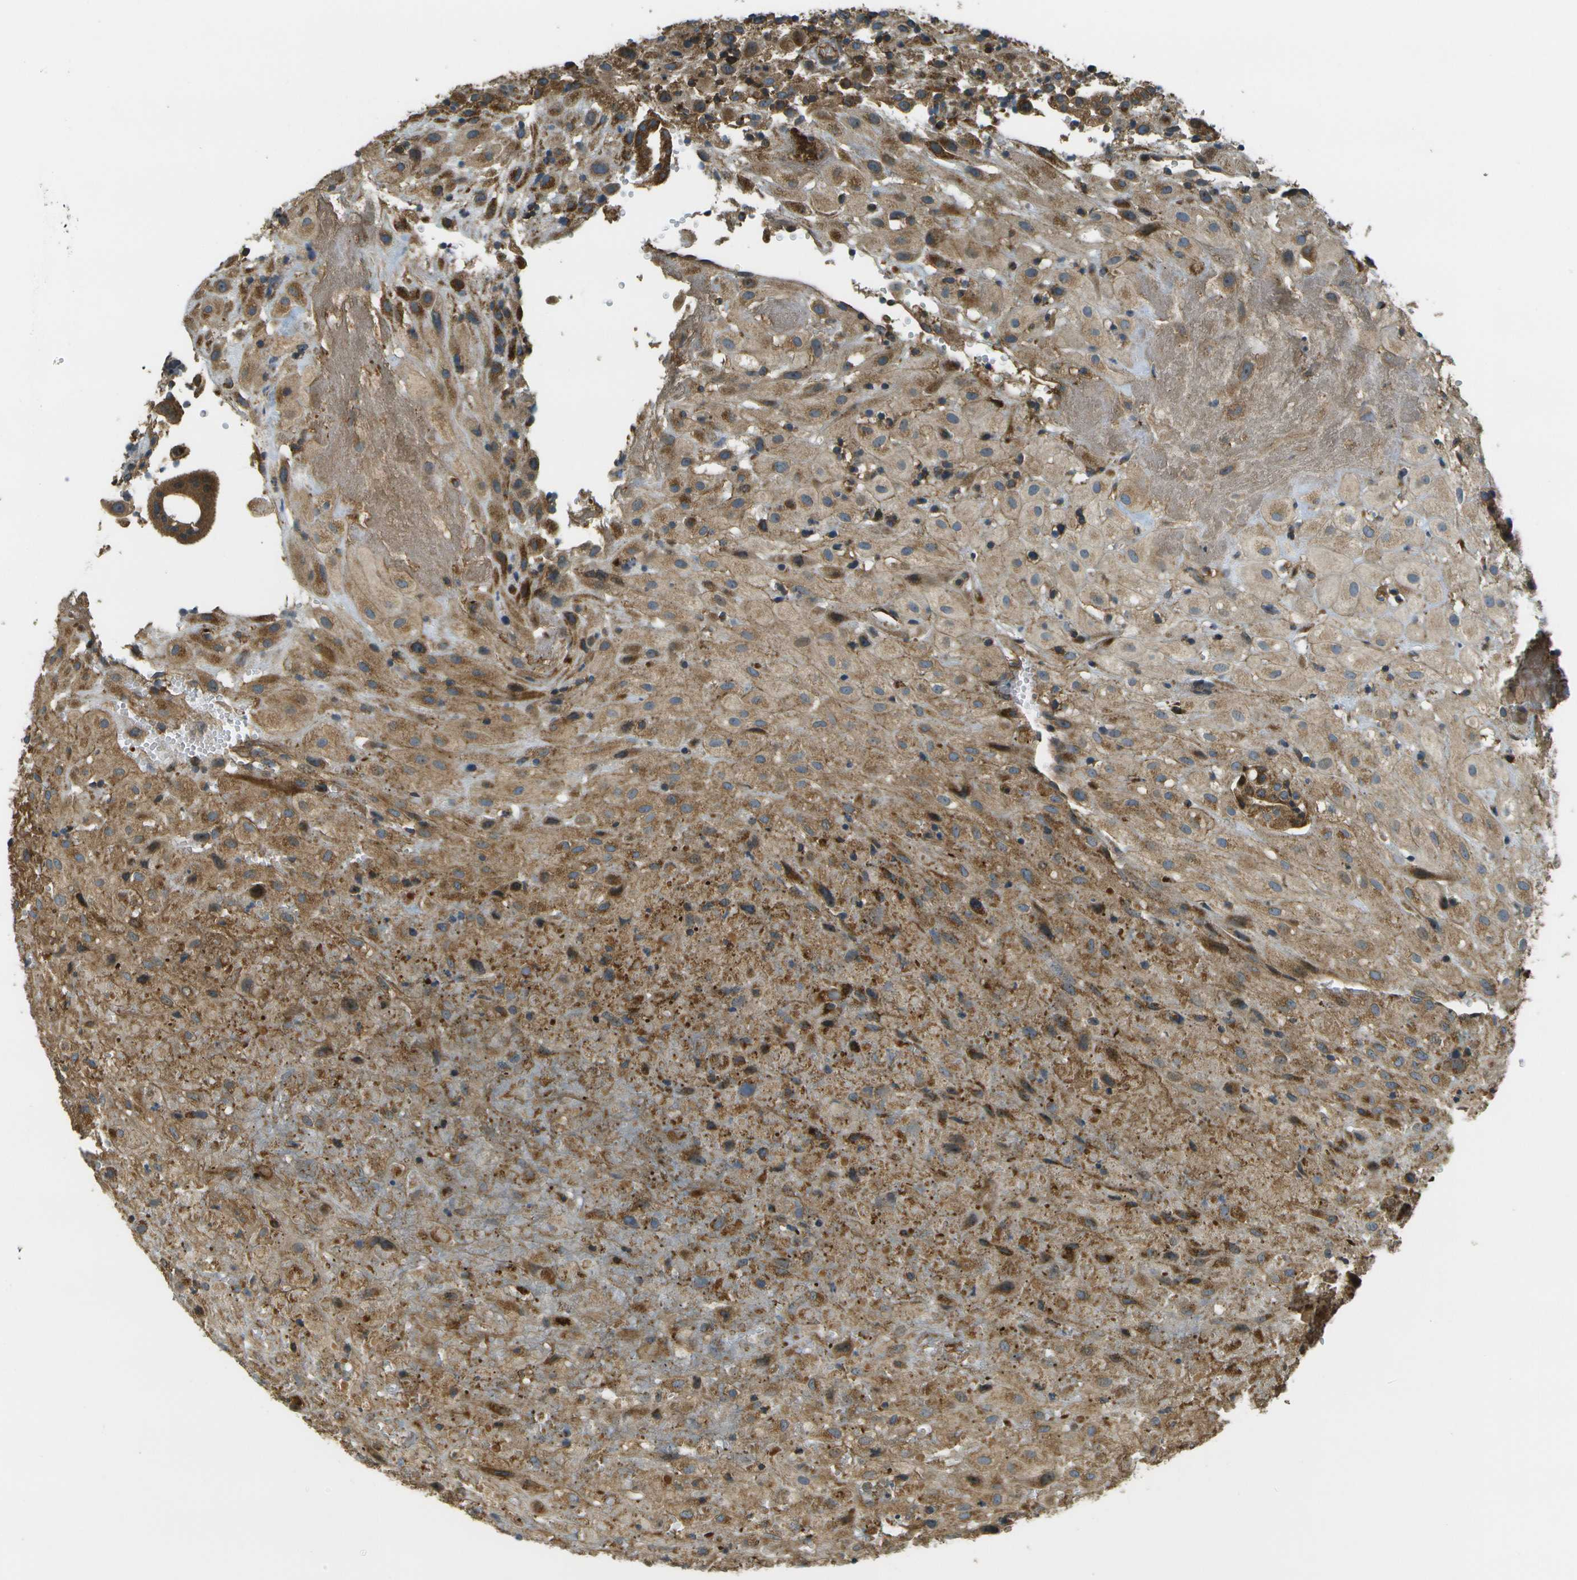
{"staining": {"intensity": "moderate", "quantity": ">75%", "location": "cytoplasmic/membranous"}, "tissue": "placenta", "cell_type": "Decidual cells", "image_type": "normal", "snomed": [{"axis": "morphology", "description": "Normal tissue, NOS"}, {"axis": "topography", "description": "Placenta"}], "caption": "Immunohistochemical staining of unremarkable placenta exhibits medium levels of moderate cytoplasmic/membranous staining in about >75% of decidual cells. (IHC, brightfield microscopy, high magnification).", "gene": "LRP12", "patient": {"sex": "female", "age": 18}}